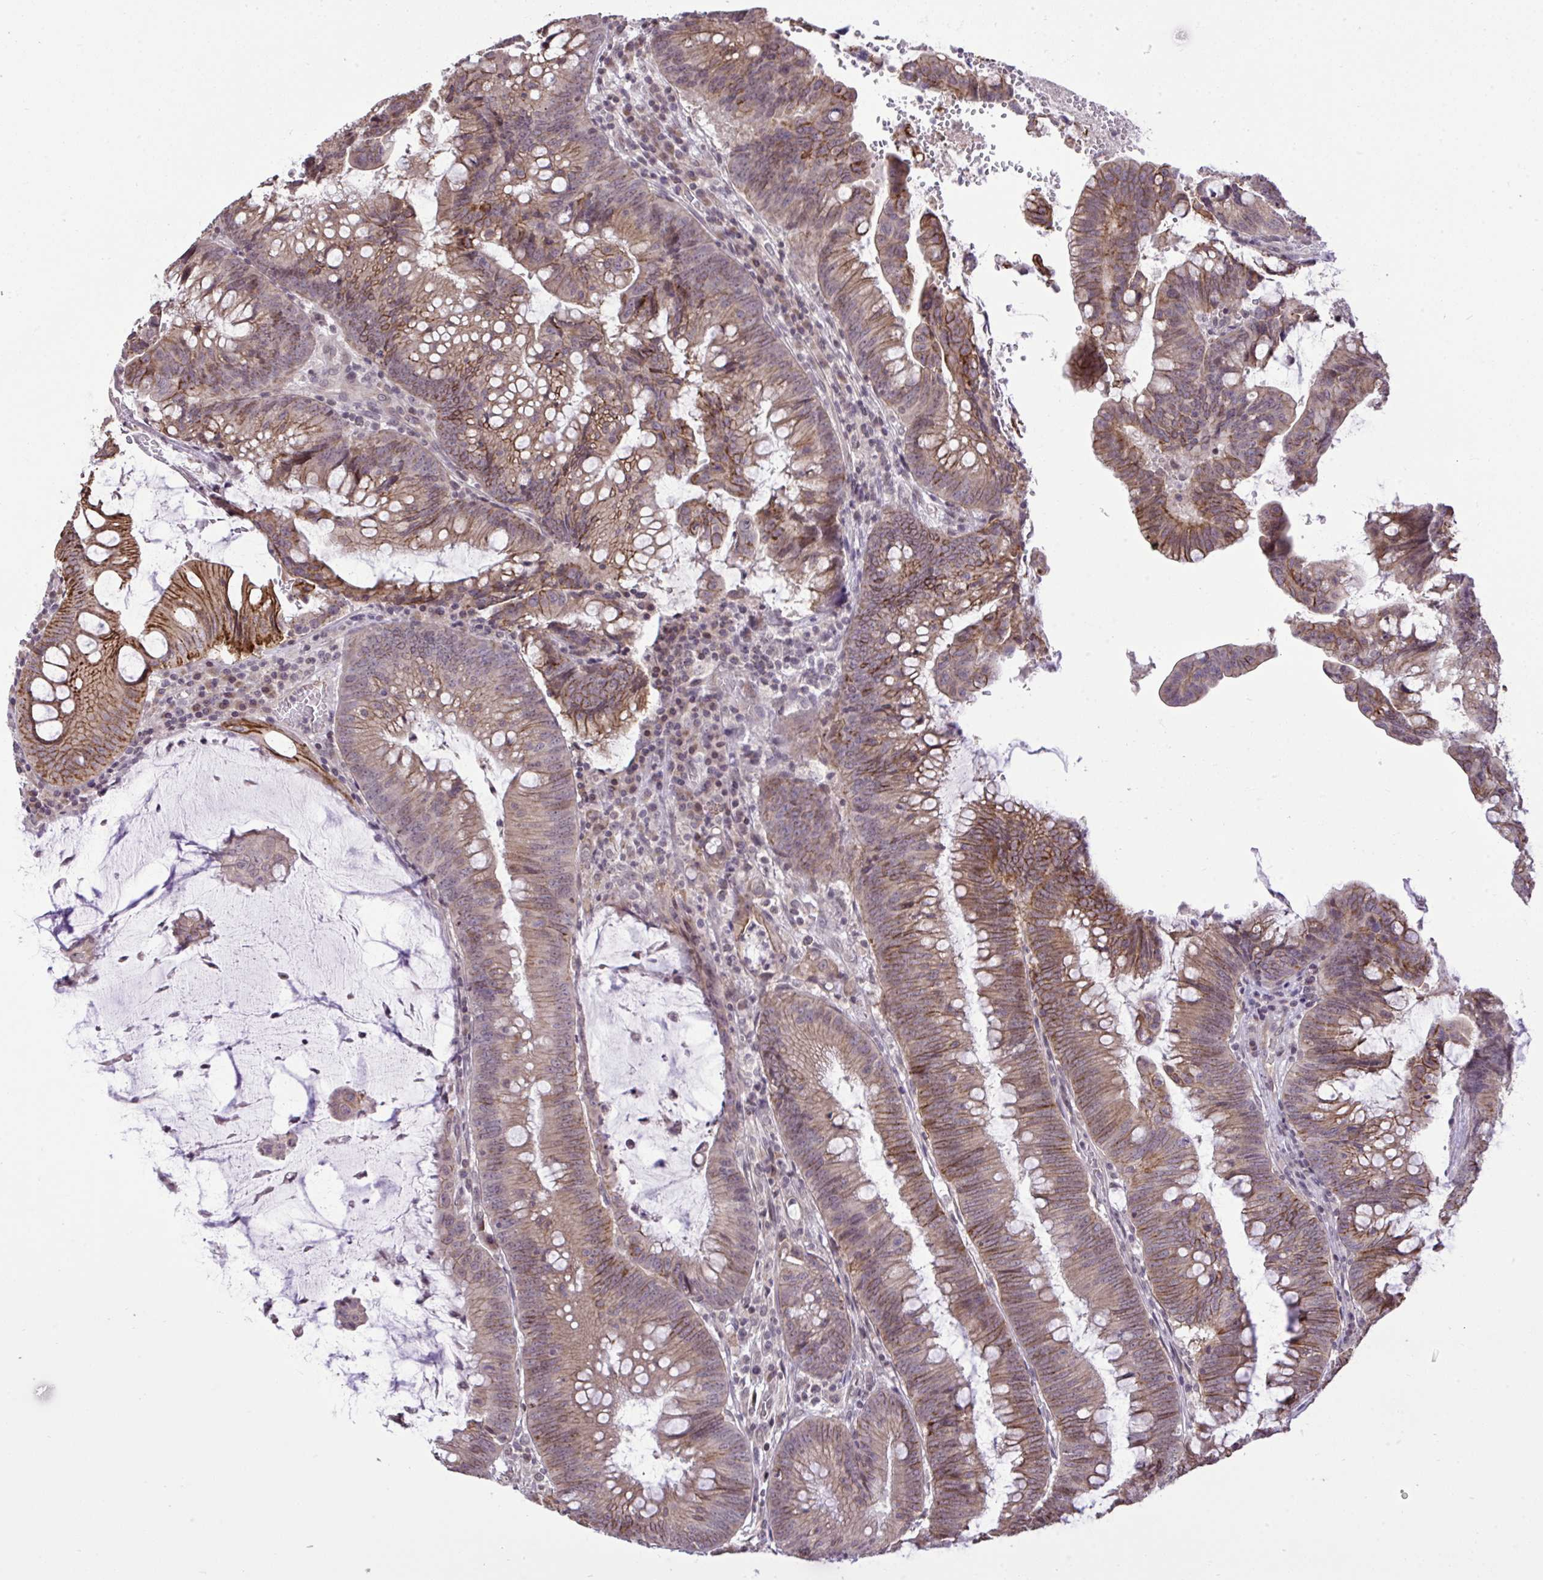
{"staining": {"intensity": "moderate", "quantity": ">75%", "location": "cytoplasmic/membranous"}, "tissue": "colorectal cancer", "cell_type": "Tumor cells", "image_type": "cancer", "snomed": [{"axis": "morphology", "description": "Adenocarcinoma, NOS"}, {"axis": "topography", "description": "Colon"}], "caption": "Adenocarcinoma (colorectal) stained for a protein demonstrates moderate cytoplasmic/membranous positivity in tumor cells.", "gene": "CYP20A1", "patient": {"sex": "male", "age": 62}}